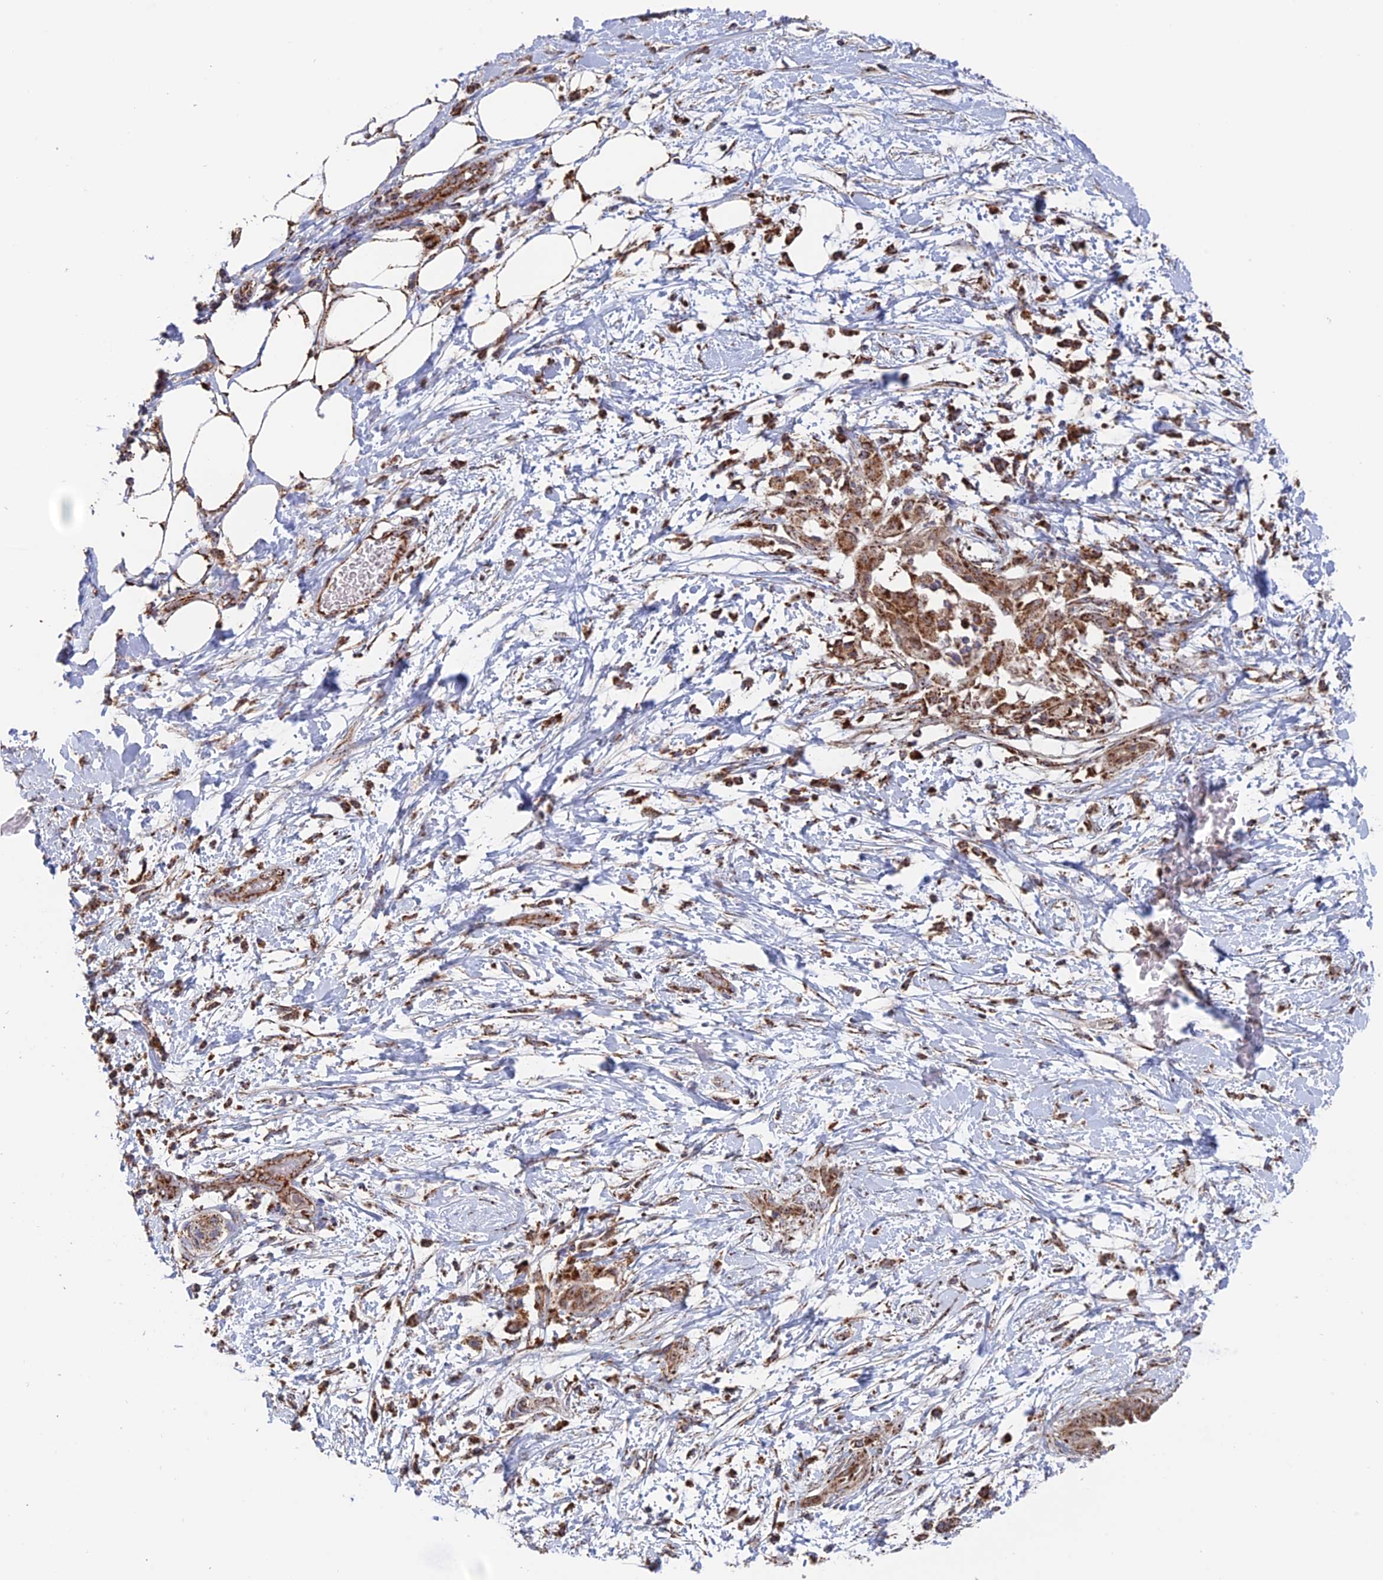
{"staining": {"intensity": "moderate", "quantity": "25%-75%", "location": "cytoplasmic/membranous"}, "tissue": "adipose tissue", "cell_type": "Adipocytes", "image_type": "normal", "snomed": [{"axis": "morphology", "description": "Normal tissue, NOS"}, {"axis": "morphology", "description": "Adenocarcinoma, NOS"}, {"axis": "topography", "description": "Duodenum"}, {"axis": "topography", "description": "Peripheral nerve tissue"}], "caption": "Adipose tissue was stained to show a protein in brown. There is medium levels of moderate cytoplasmic/membranous staining in about 25%-75% of adipocytes. Using DAB (3,3'-diaminobenzidine) (brown) and hematoxylin (blue) stains, captured at high magnification using brightfield microscopy.", "gene": "DTYMK", "patient": {"sex": "female", "age": 60}}